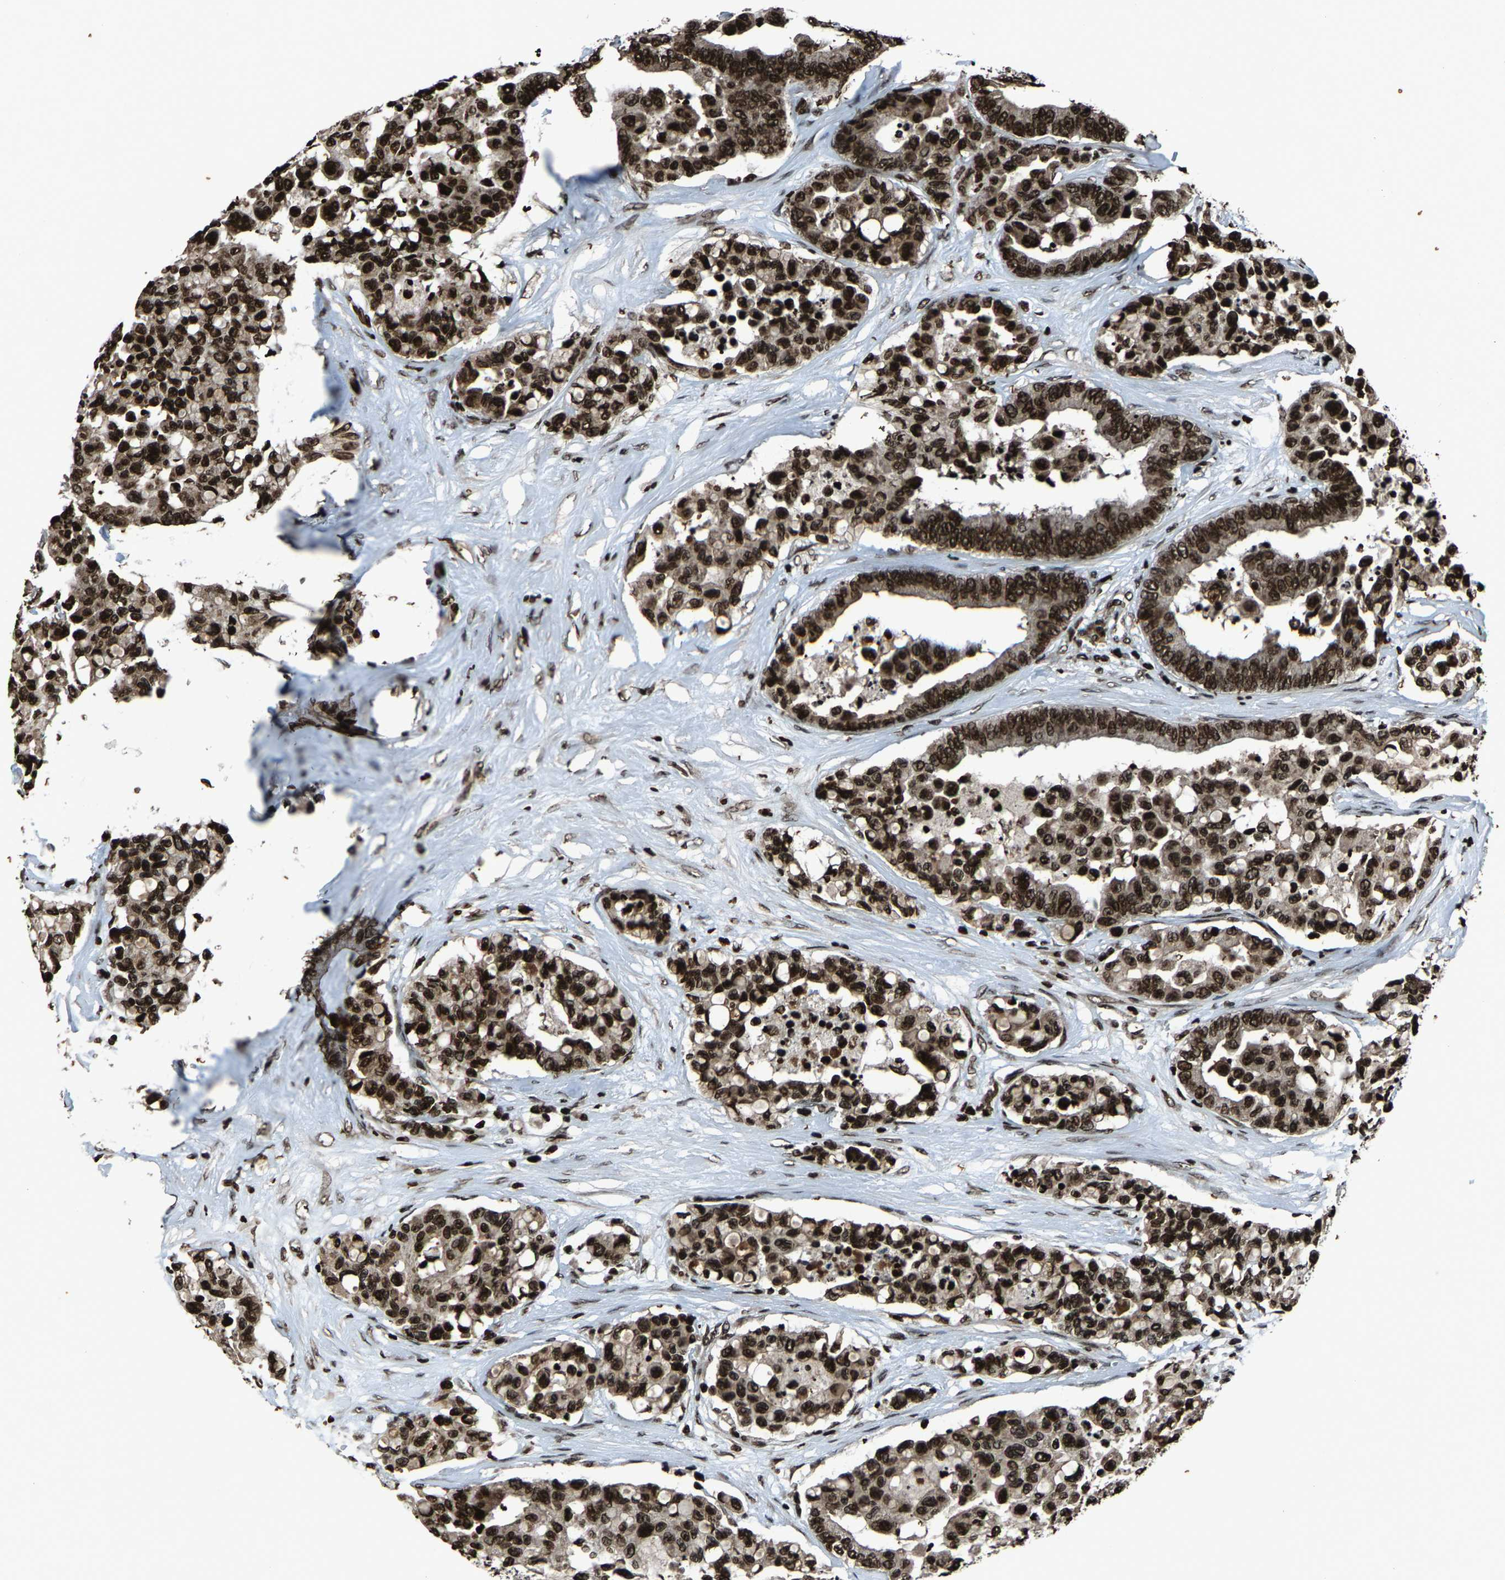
{"staining": {"intensity": "strong", "quantity": ">75%", "location": "nuclear"}, "tissue": "colorectal cancer", "cell_type": "Tumor cells", "image_type": "cancer", "snomed": [{"axis": "morphology", "description": "Adenocarcinoma, NOS"}, {"axis": "topography", "description": "Colon"}], "caption": "Colorectal cancer (adenocarcinoma) was stained to show a protein in brown. There is high levels of strong nuclear expression in approximately >75% of tumor cells.", "gene": "H4C1", "patient": {"sex": "male", "age": 82}}